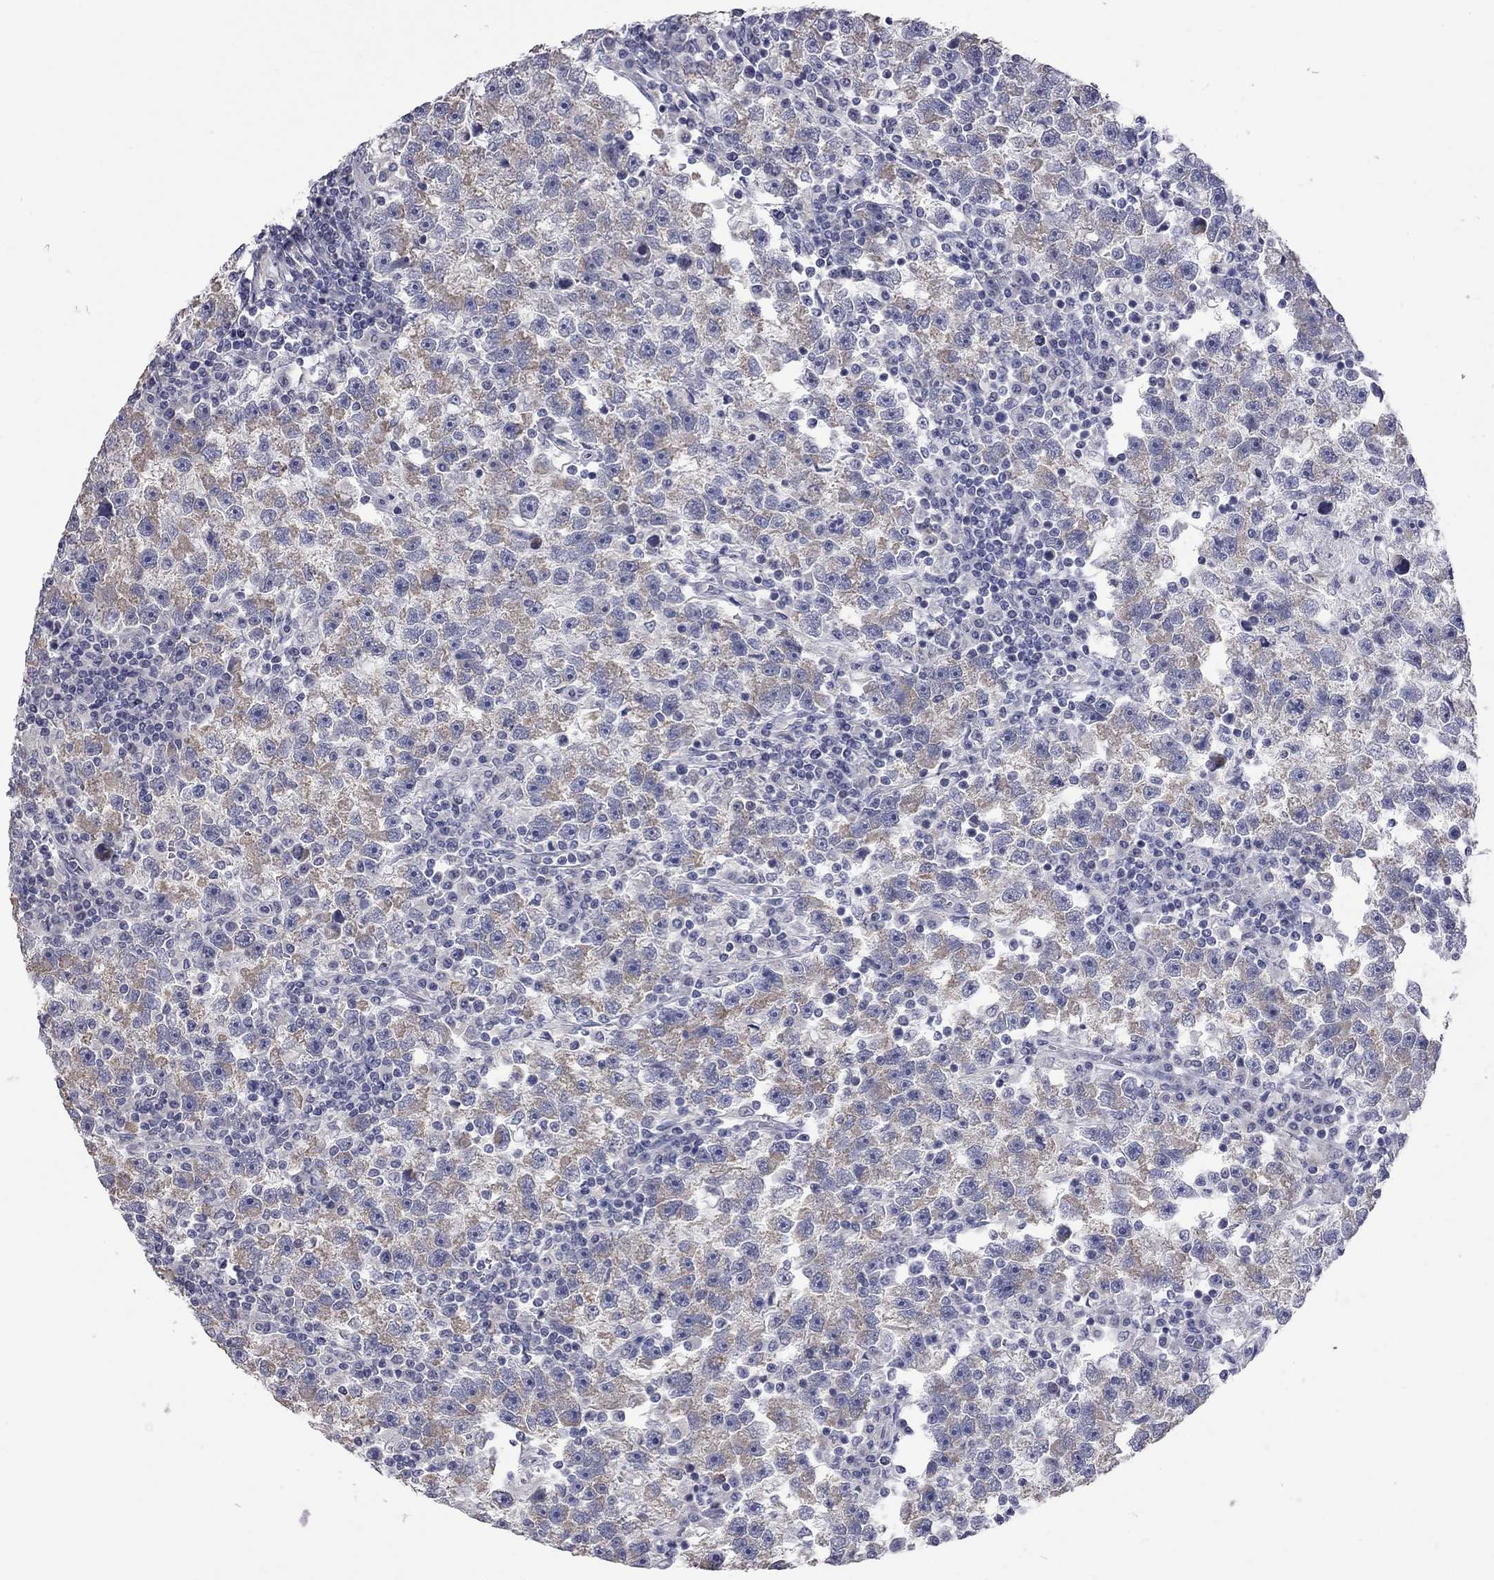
{"staining": {"intensity": "moderate", "quantity": "<25%", "location": "cytoplasmic/membranous"}, "tissue": "testis cancer", "cell_type": "Tumor cells", "image_type": "cancer", "snomed": [{"axis": "morphology", "description": "Seminoma, NOS"}, {"axis": "topography", "description": "Testis"}], "caption": "An IHC image of neoplastic tissue is shown. Protein staining in brown shows moderate cytoplasmic/membranous positivity in testis cancer within tumor cells. (brown staining indicates protein expression, while blue staining denotes nuclei).", "gene": "OPRK1", "patient": {"sex": "male", "age": 47}}